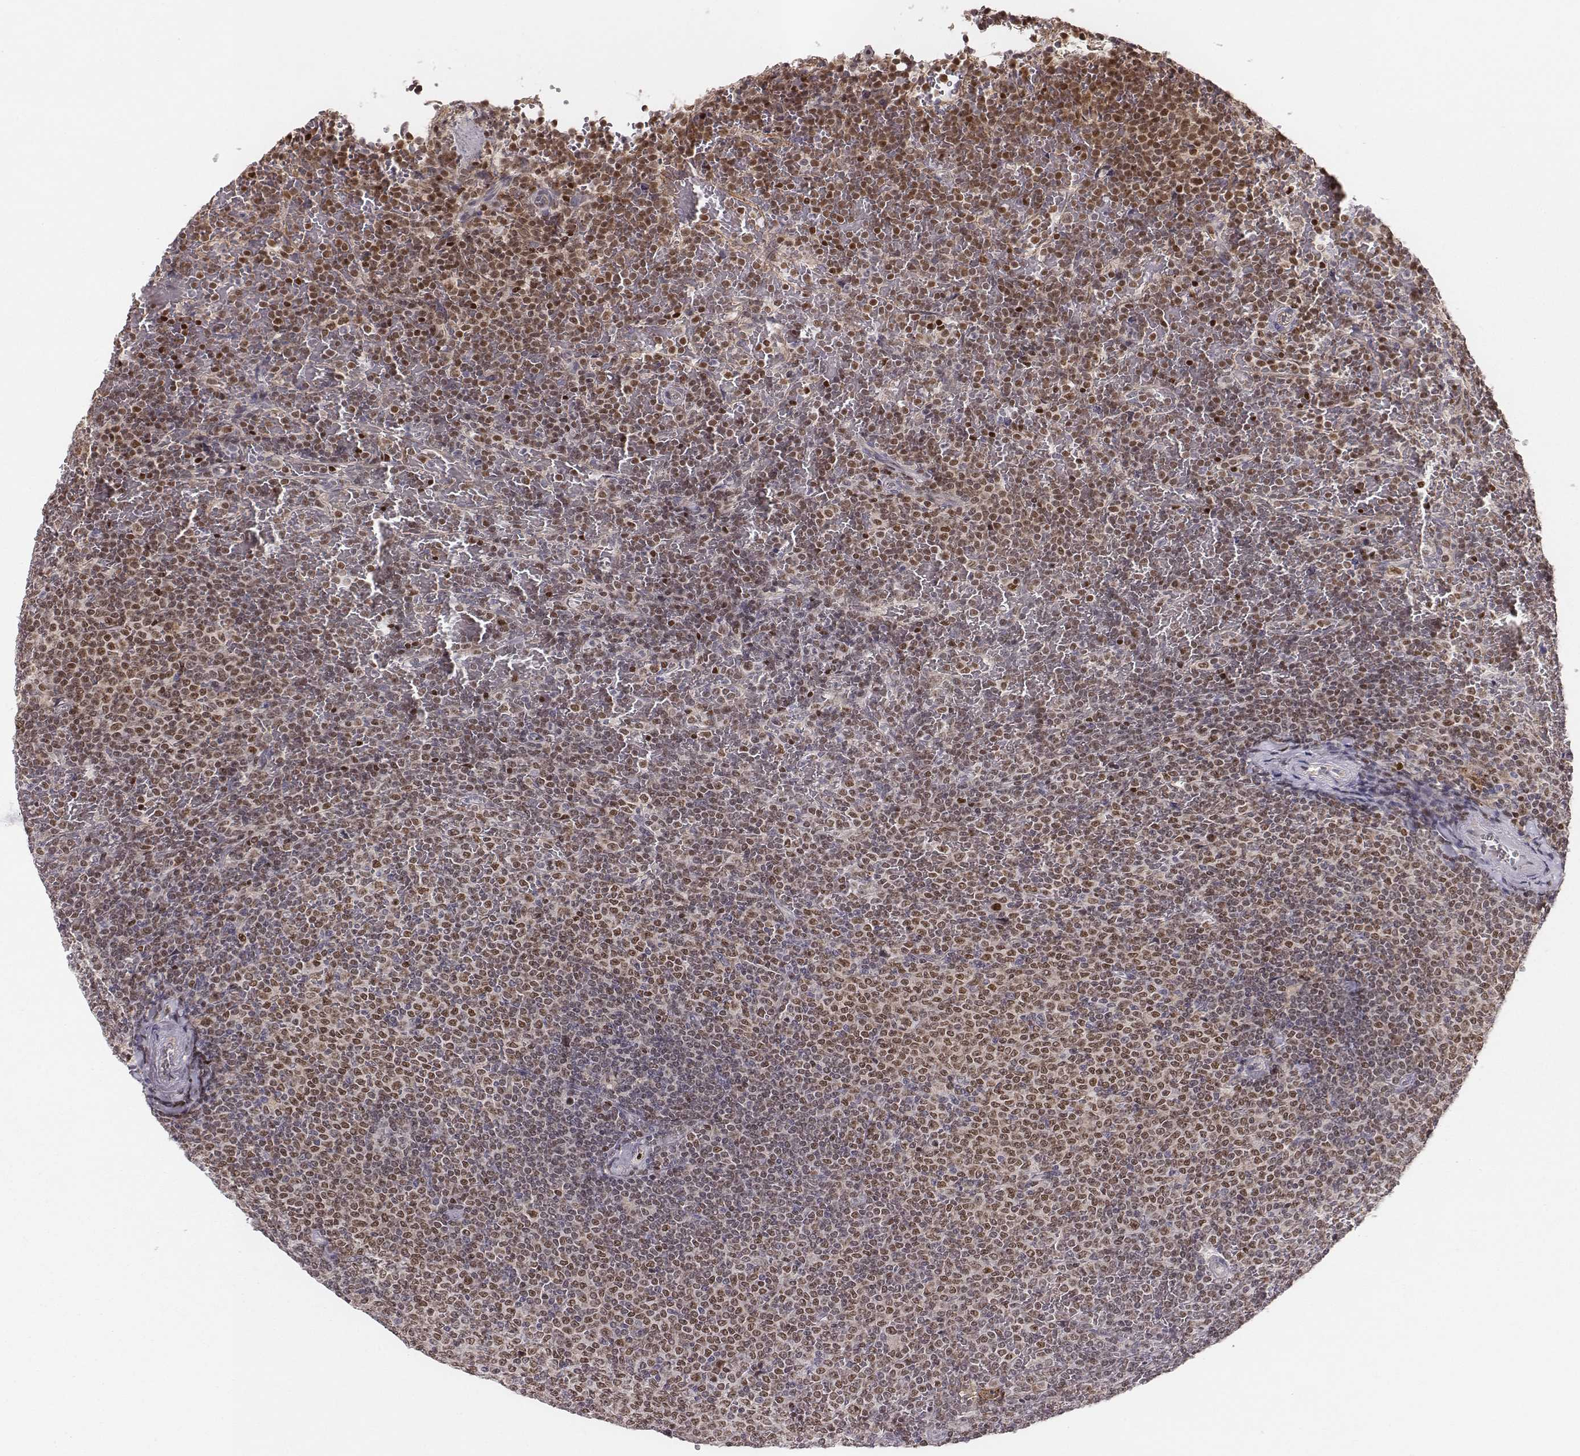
{"staining": {"intensity": "moderate", "quantity": ">75%", "location": "nuclear"}, "tissue": "lymphoma", "cell_type": "Tumor cells", "image_type": "cancer", "snomed": [{"axis": "morphology", "description": "Malignant lymphoma, non-Hodgkin's type, Low grade"}, {"axis": "topography", "description": "Spleen"}], "caption": "There is medium levels of moderate nuclear expression in tumor cells of lymphoma, as demonstrated by immunohistochemical staining (brown color).", "gene": "WDR59", "patient": {"sex": "female", "age": 77}}